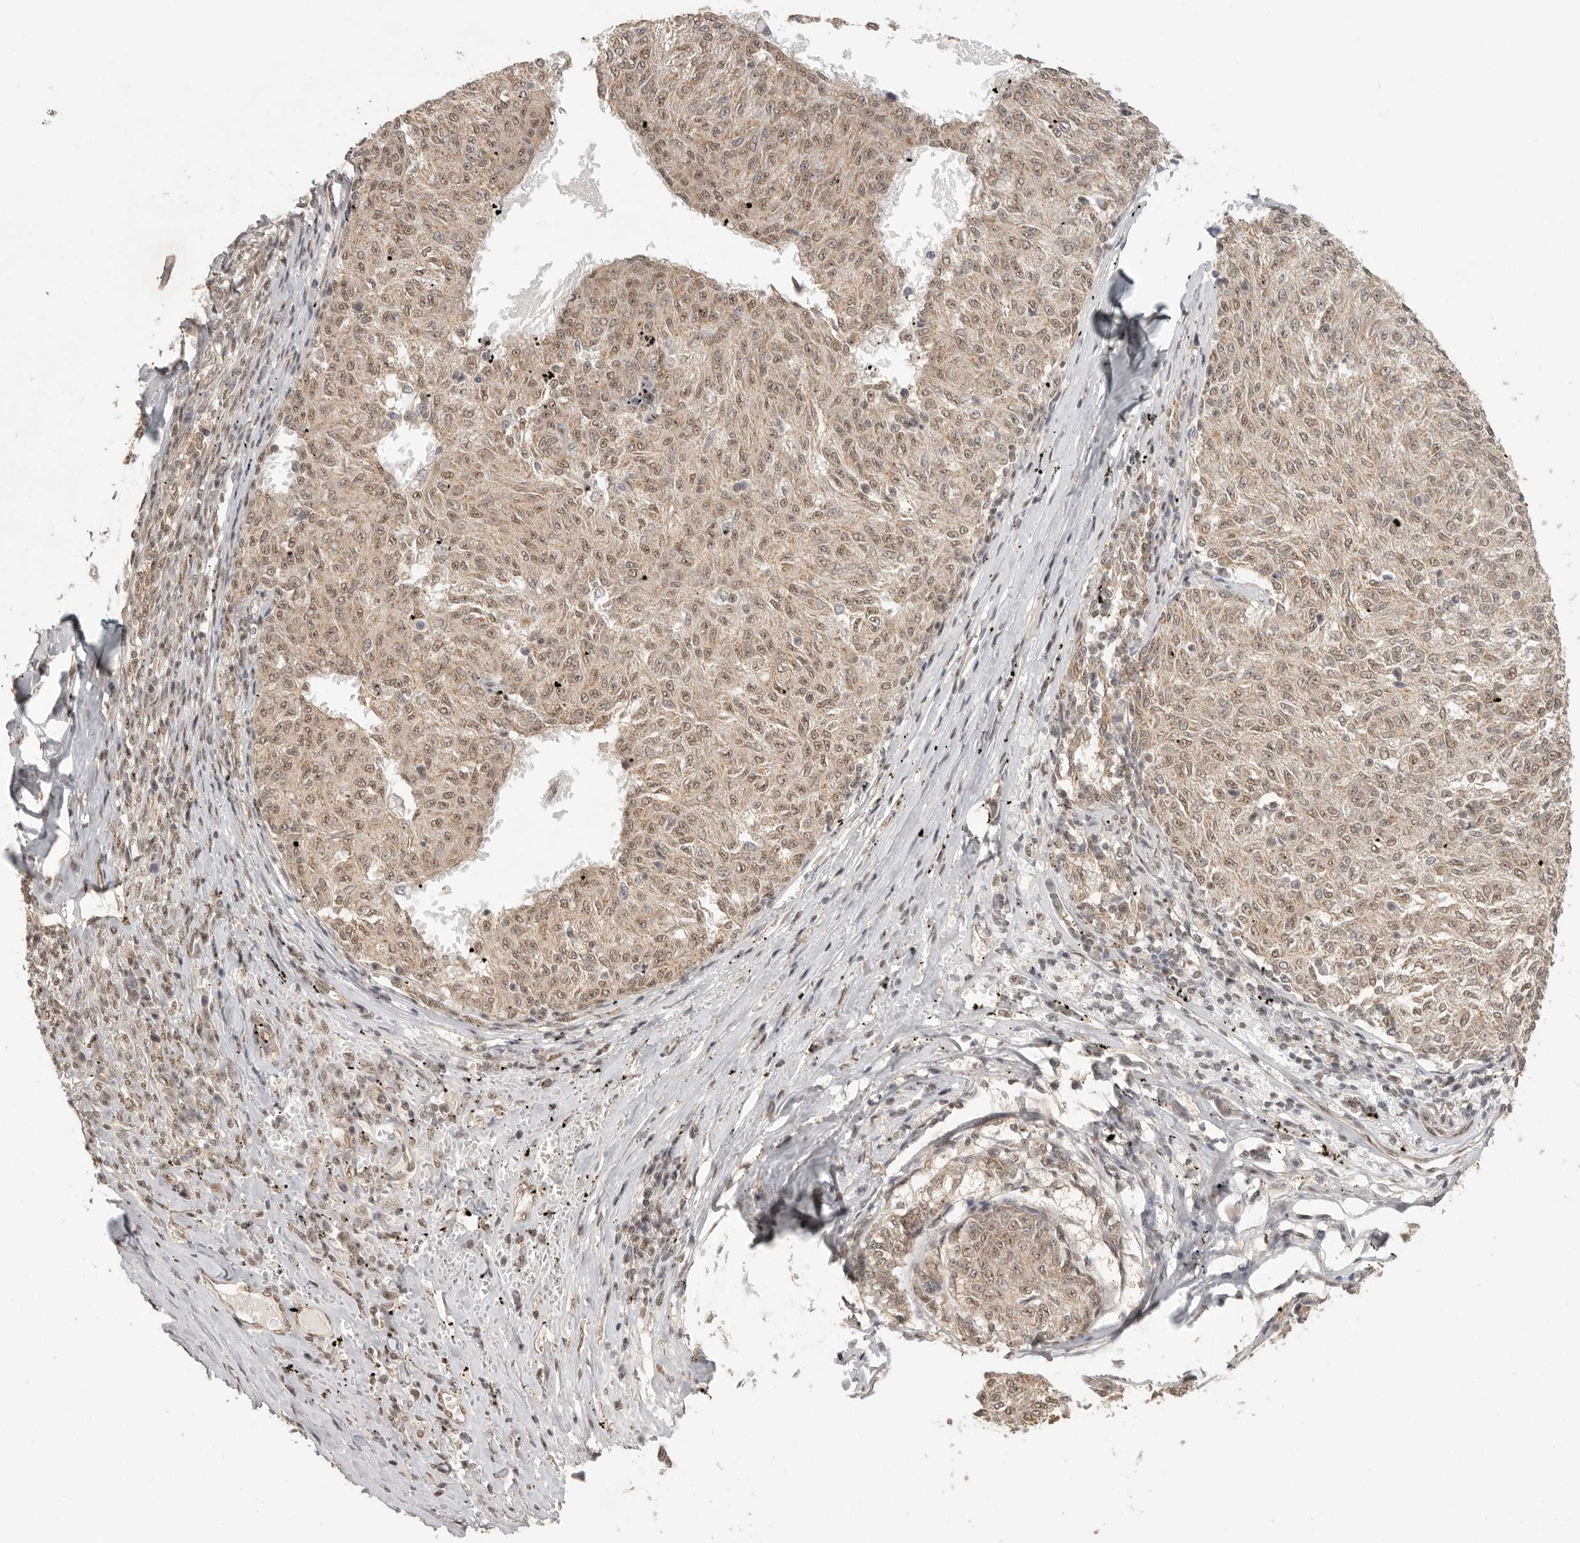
{"staining": {"intensity": "weak", "quantity": ">75%", "location": "nuclear"}, "tissue": "melanoma", "cell_type": "Tumor cells", "image_type": "cancer", "snomed": [{"axis": "morphology", "description": "Malignant melanoma, NOS"}, {"axis": "topography", "description": "Skin"}], "caption": "A histopathology image of melanoma stained for a protein shows weak nuclear brown staining in tumor cells.", "gene": "POMP", "patient": {"sex": "female", "age": 72}}